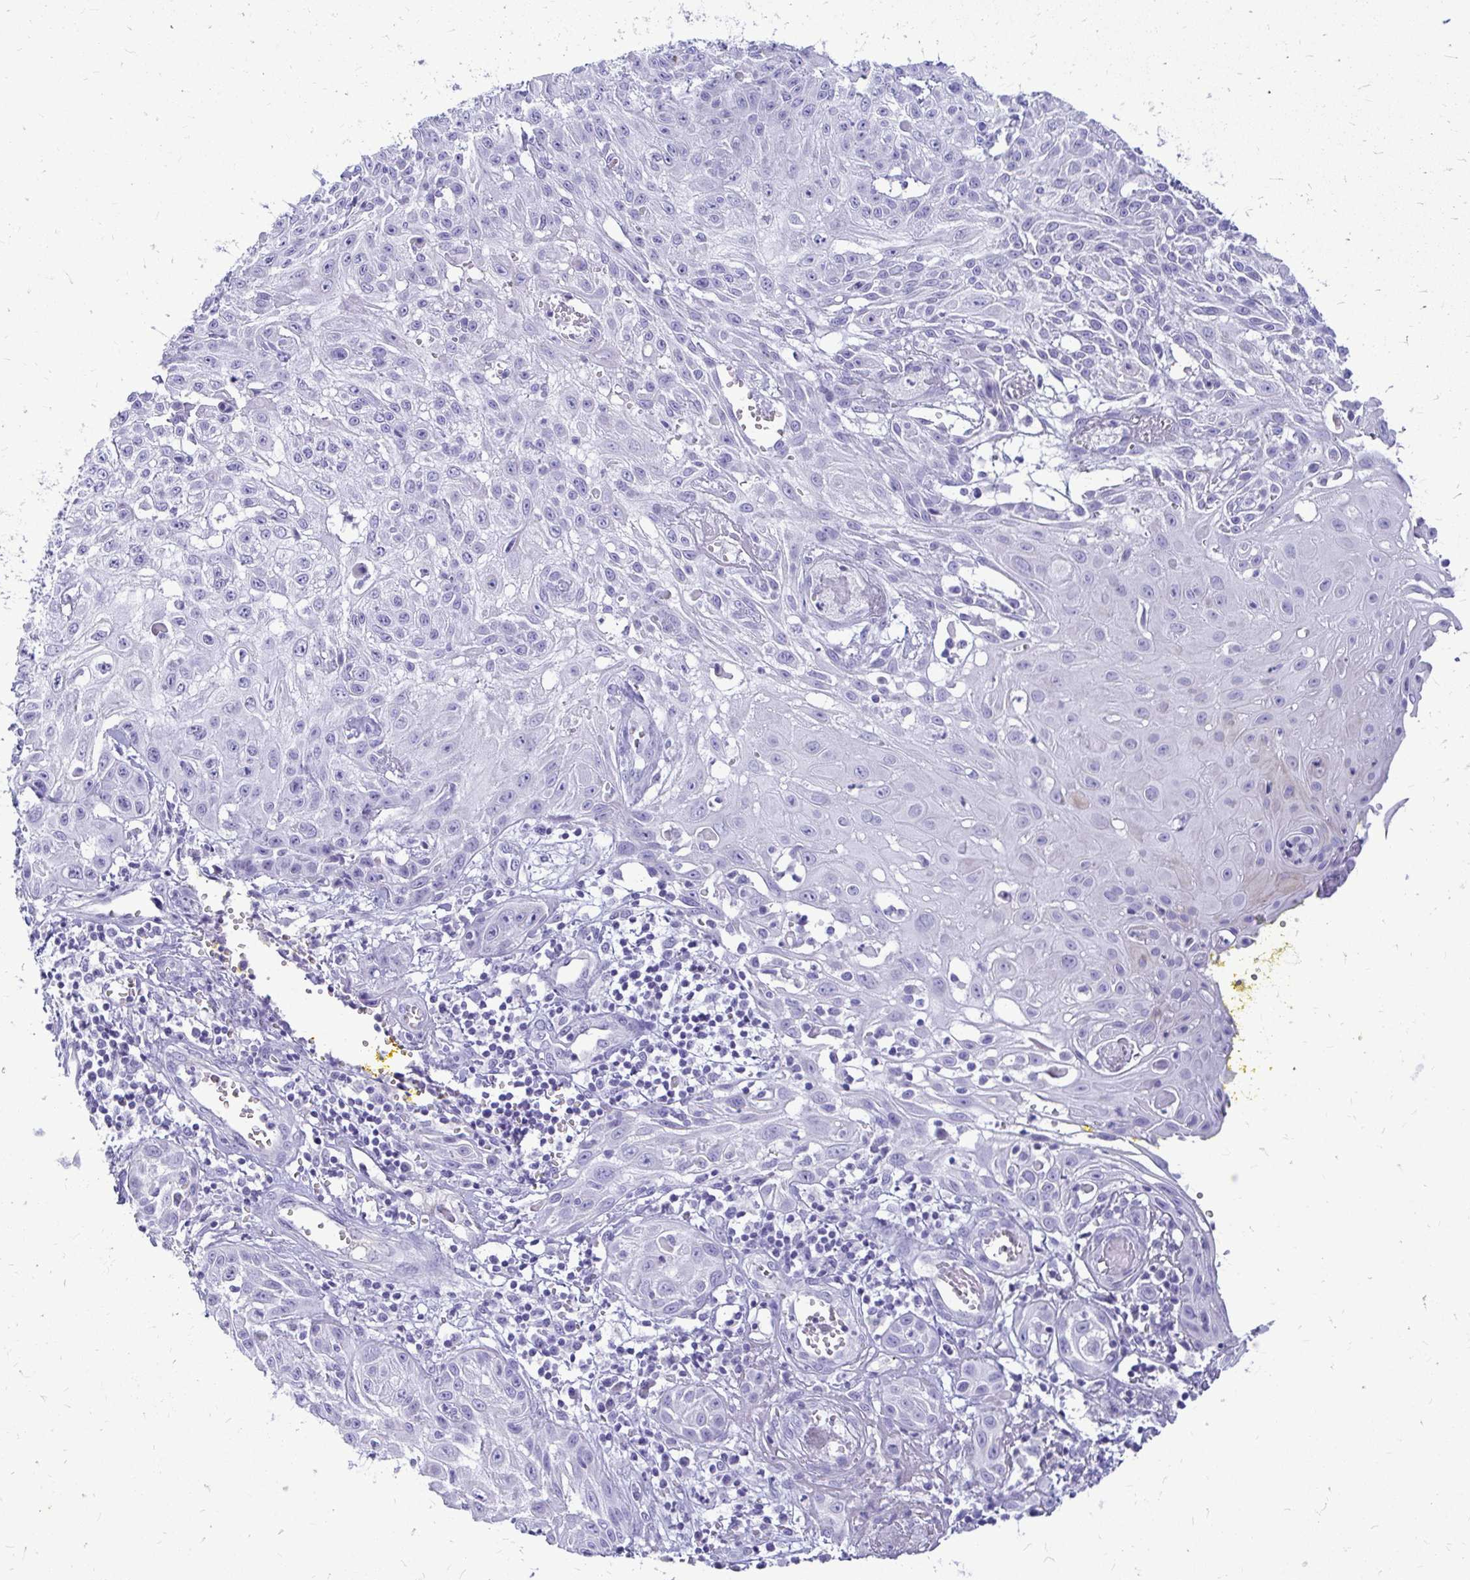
{"staining": {"intensity": "negative", "quantity": "none", "location": "none"}, "tissue": "skin cancer", "cell_type": "Tumor cells", "image_type": "cancer", "snomed": [{"axis": "morphology", "description": "Squamous cell carcinoma, NOS"}, {"axis": "topography", "description": "Skin"}, {"axis": "topography", "description": "Vulva"}], "caption": "The micrograph displays no staining of tumor cells in skin cancer.", "gene": "NANOGNB", "patient": {"sex": "female", "age": 71}}